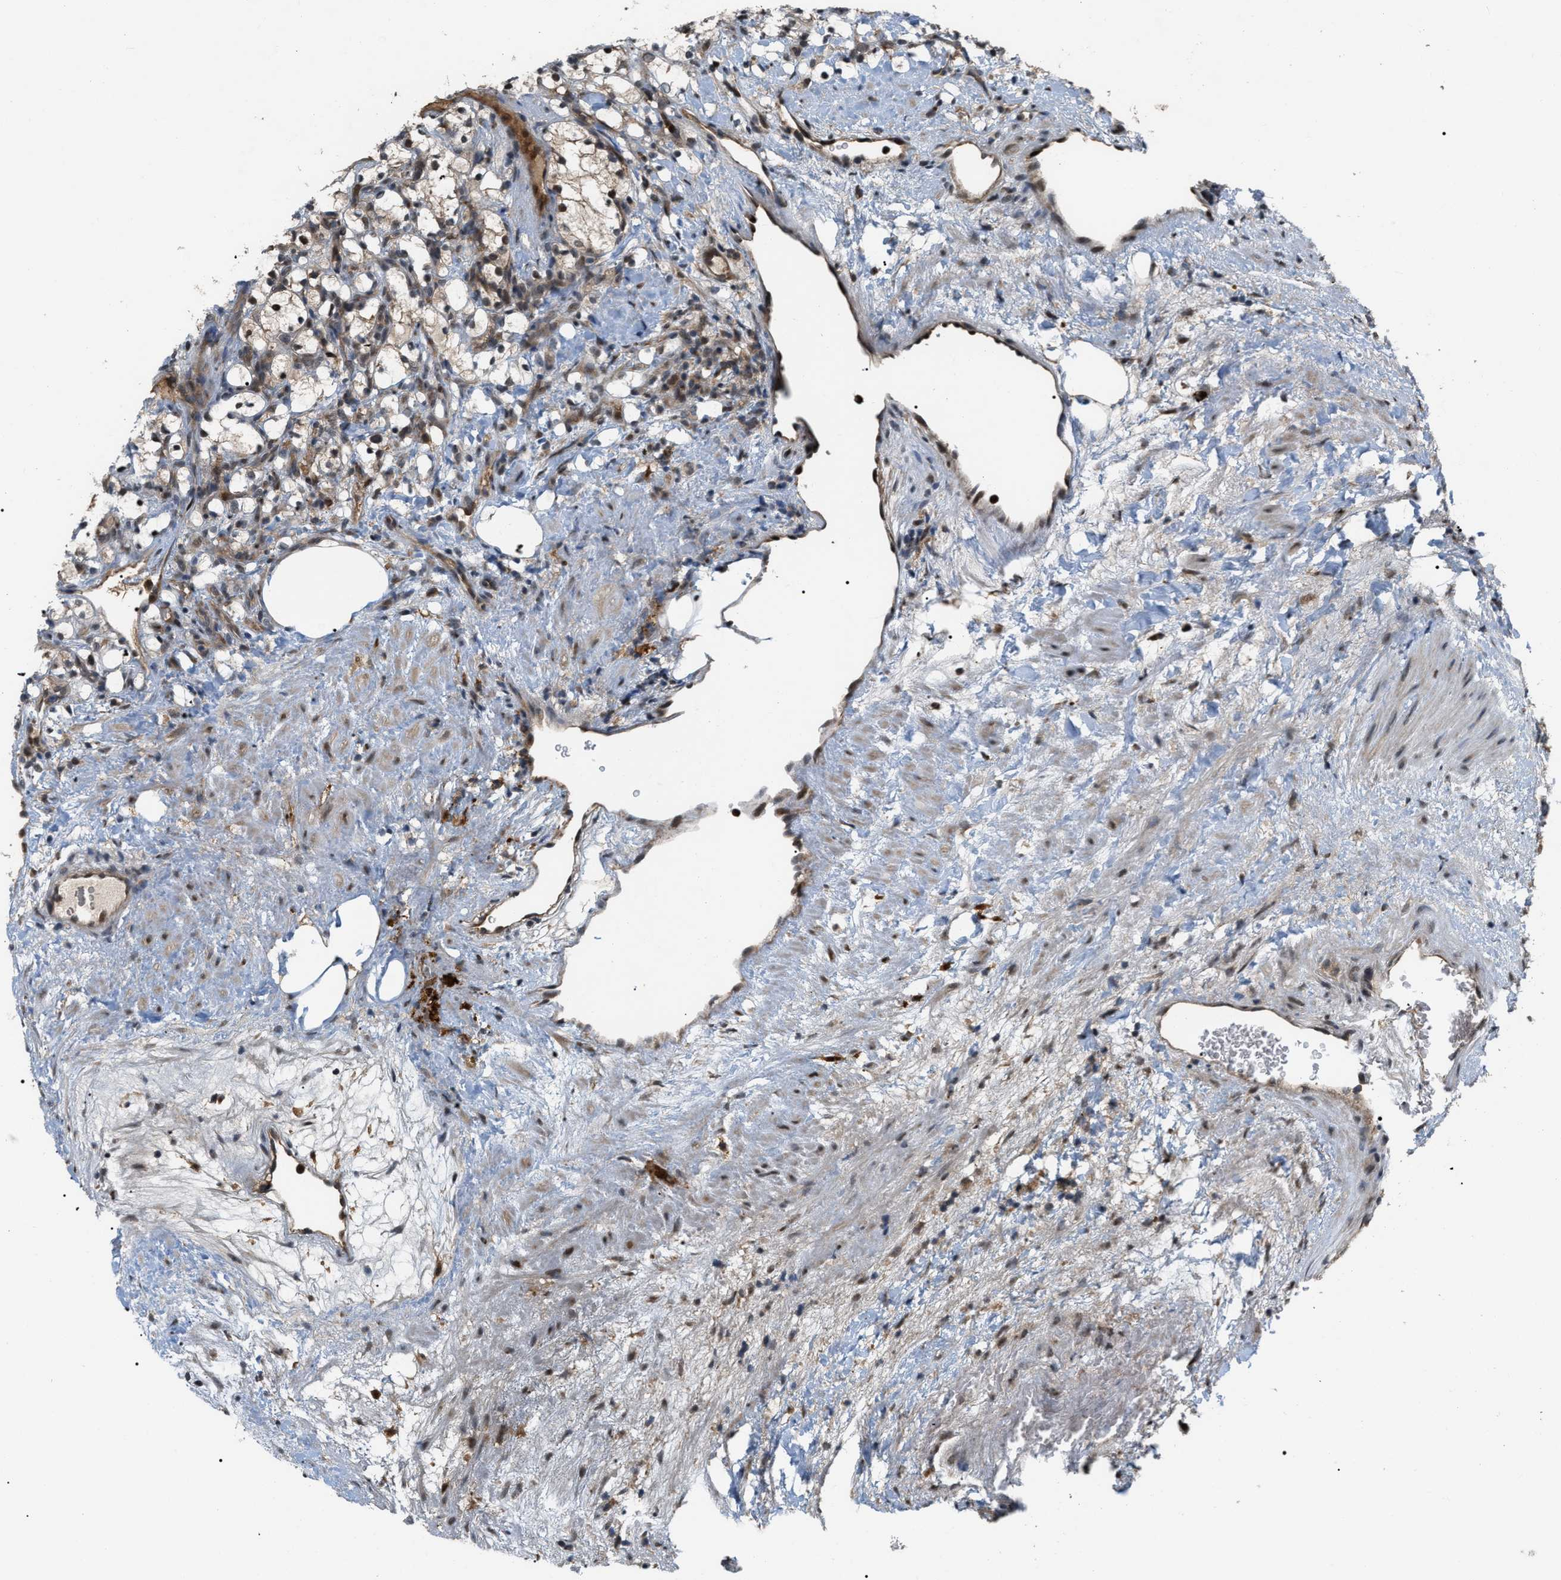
{"staining": {"intensity": "weak", "quantity": "25%-75%", "location": "cytoplasmic/membranous"}, "tissue": "renal cancer", "cell_type": "Tumor cells", "image_type": "cancer", "snomed": [{"axis": "morphology", "description": "Adenocarcinoma, NOS"}, {"axis": "topography", "description": "Kidney"}], "caption": "An image of human renal cancer (adenocarcinoma) stained for a protein demonstrates weak cytoplasmic/membranous brown staining in tumor cells.", "gene": "RFFL", "patient": {"sex": "female", "age": 69}}